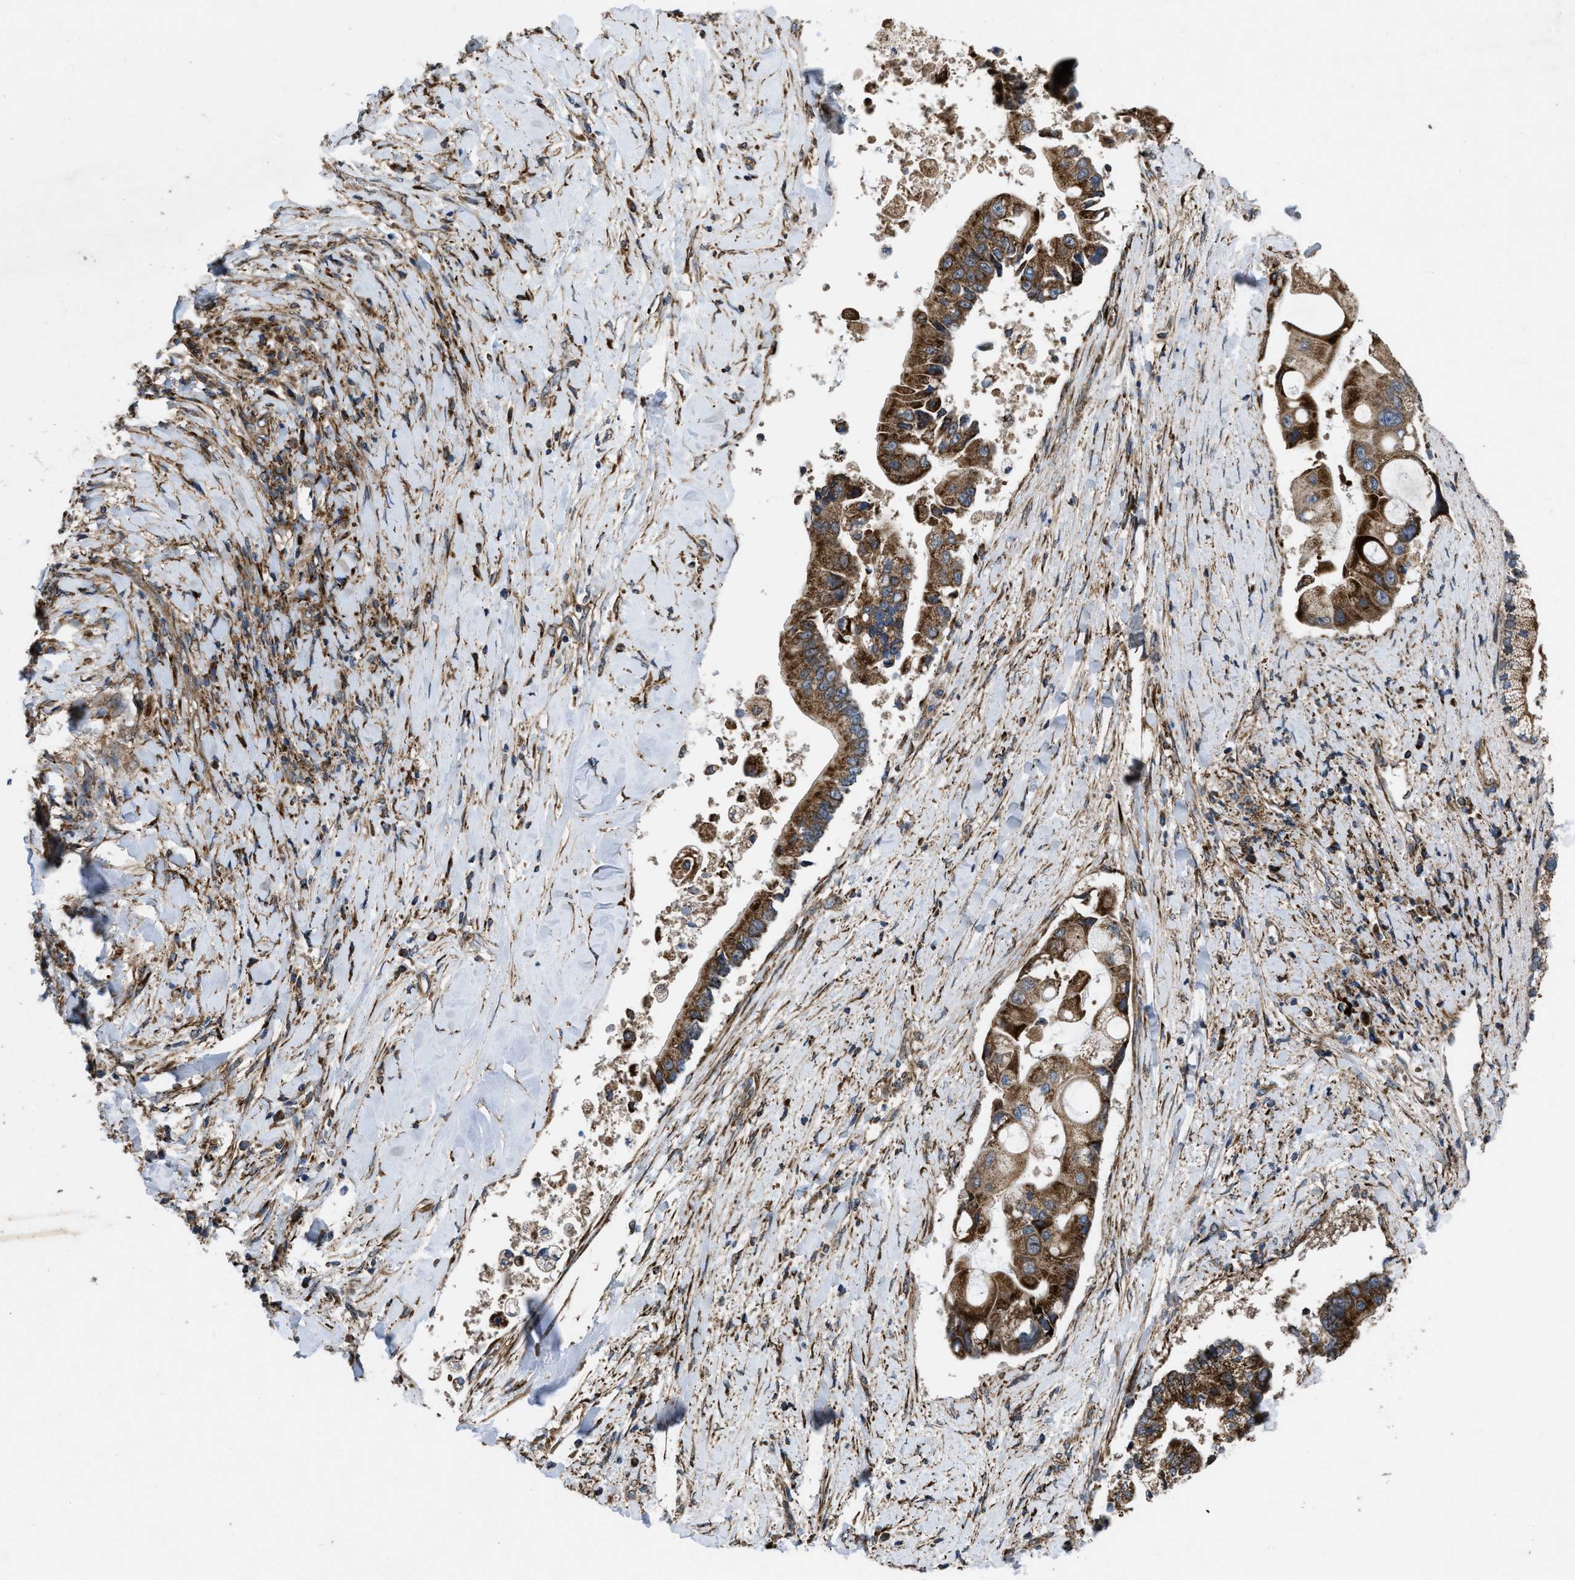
{"staining": {"intensity": "strong", "quantity": ">75%", "location": "cytoplasmic/membranous"}, "tissue": "liver cancer", "cell_type": "Tumor cells", "image_type": "cancer", "snomed": [{"axis": "morphology", "description": "Cholangiocarcinoma"}, {"axis": "topography", "description": "Liver"}], "caption": "Tumor cells display high levels of strong cytoplasmic/membranous positivity in about >75% of cells in liver cancer (cholangiocarcinoma).", "gene": "PER3", "patient": {"sex": "male", "age": 50}}